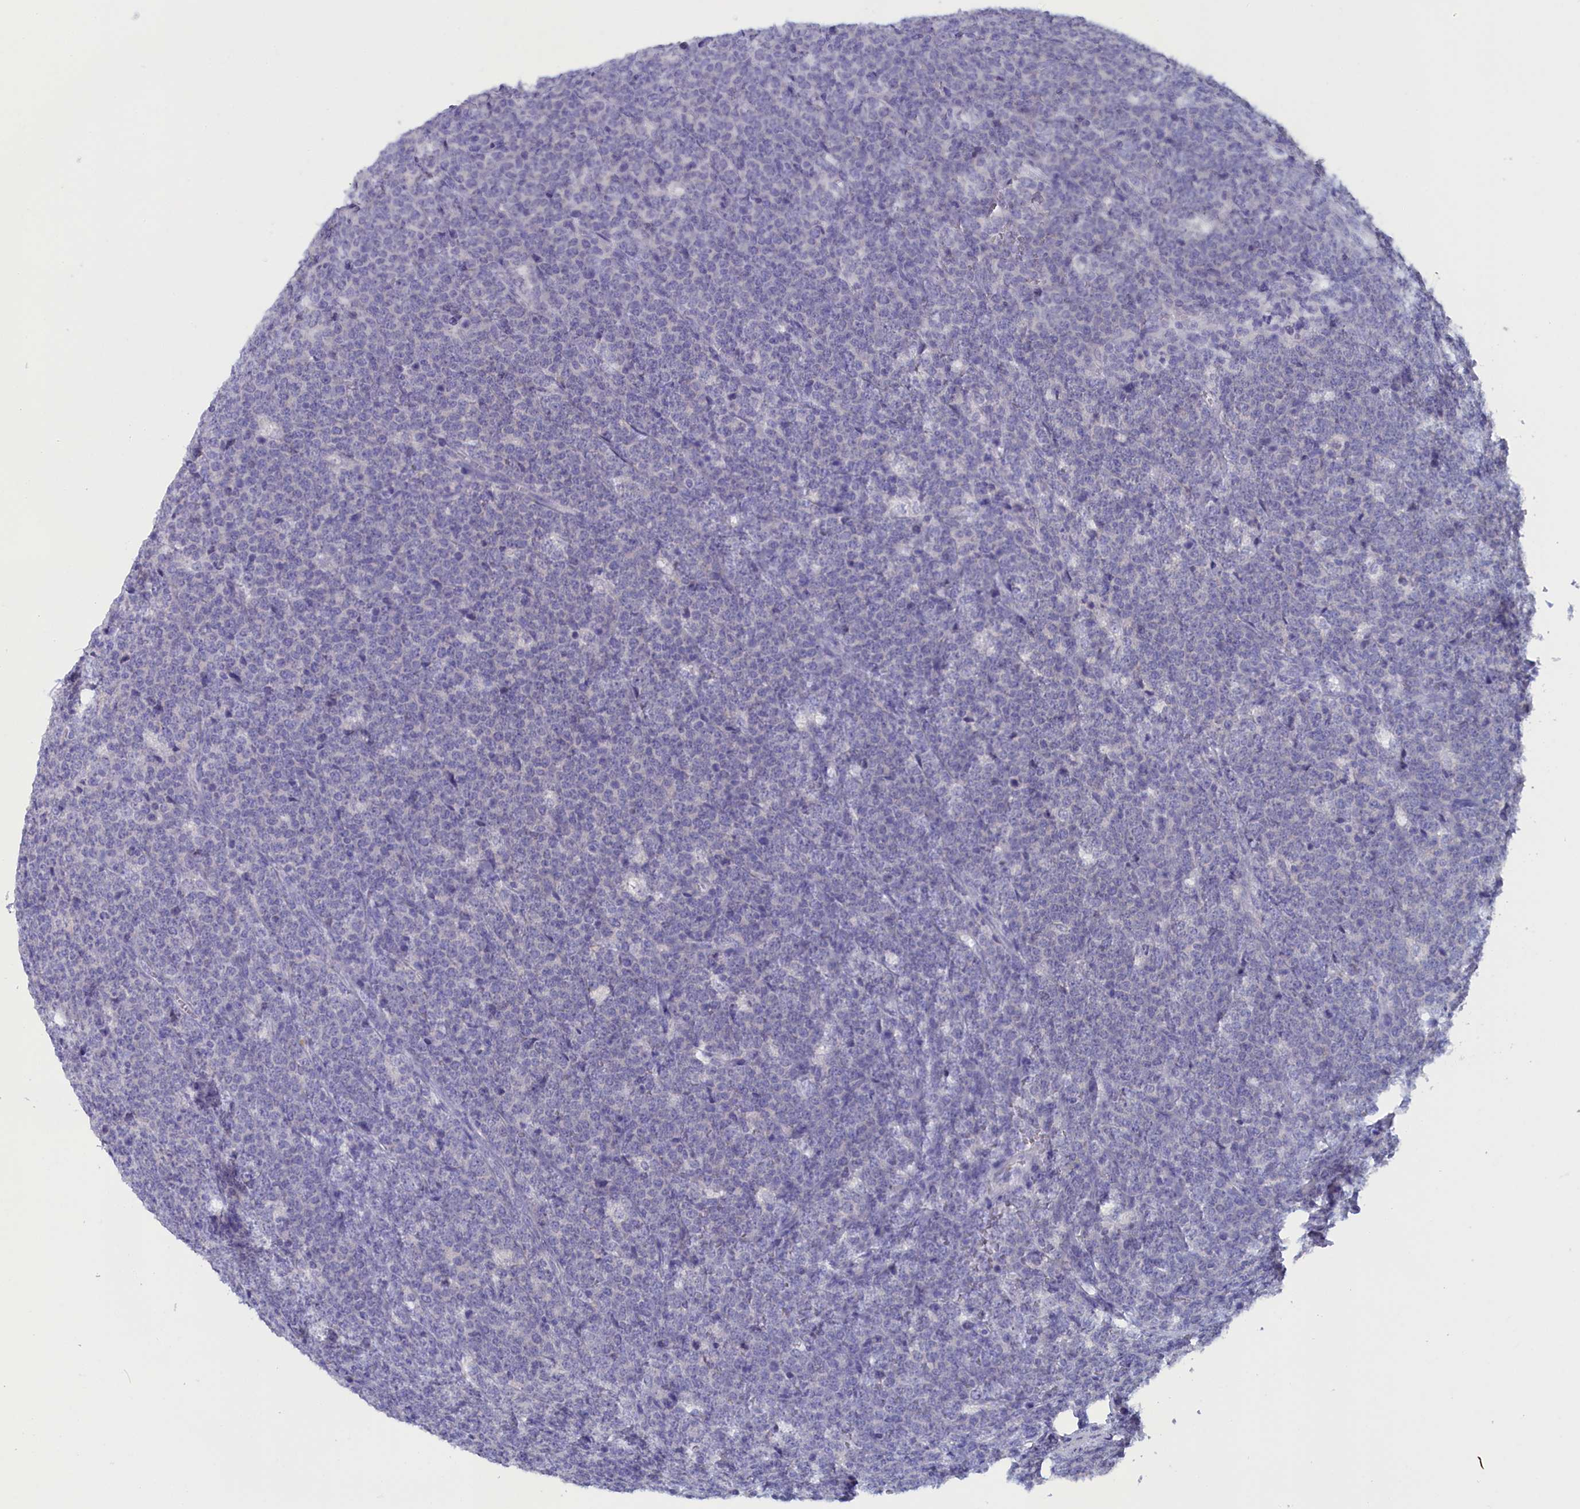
{"staining": {"intensity": "negative", "quantity": "none", "location": "none"}, "tissue": "lymphoma", "cell_type": "Tumor cells", "image_type": "cancer", "snomed": [{"axis": "morphology", "description": "Malignant lymphoma, non-Hodgkin's type, High grade"}, {"axis": "topography", "description": "Small intestine"}], "caption": "Photomicrograph shows no protein staining in tumor cells of lymphoma tissue.", "gene": "ANKRD2", "patient": {"sex": "male", "age": 8}}